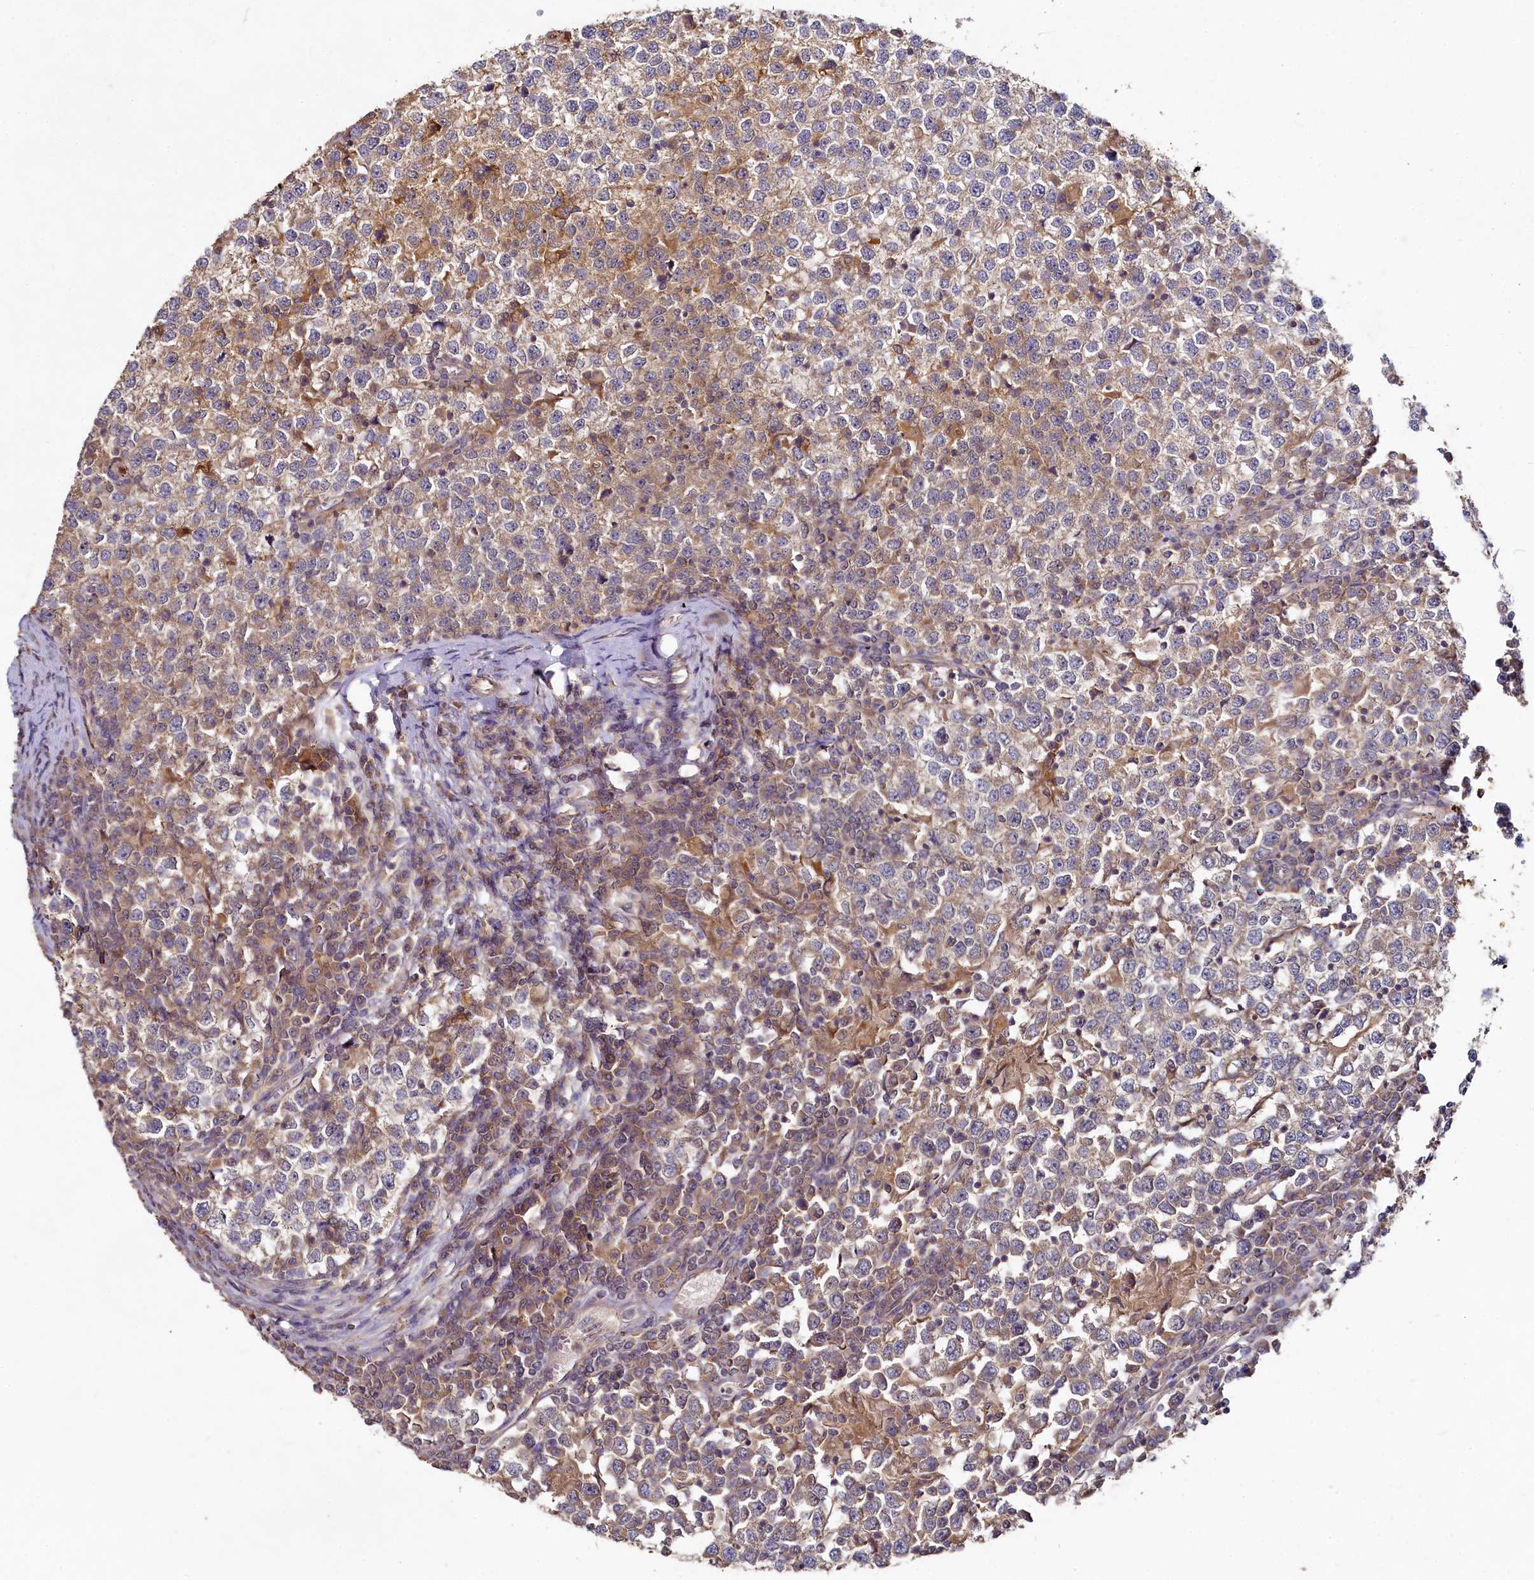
{"staining": {"intensity": "weak", "quantity": "25%-75%", "location": "cytoplasmic/membranous"}, "tissue": "testis cancer", "cell_type": "Tumor cells", "image_type": "cancer", "snomed": [{"axis": "morphology", "description": "Seminoma, NOS"}, {"axis": "topography", "description": "Testis"}], "caption": "Testis seminoma stained with DAB (3,3'-diaminobenzidine) IHC shows low levels of weak cytoplasmic/membranous staining in about 25%-75% of tumor cells.", "gene": "HERC3", "patient": {"sex": "male", "age": 65}}